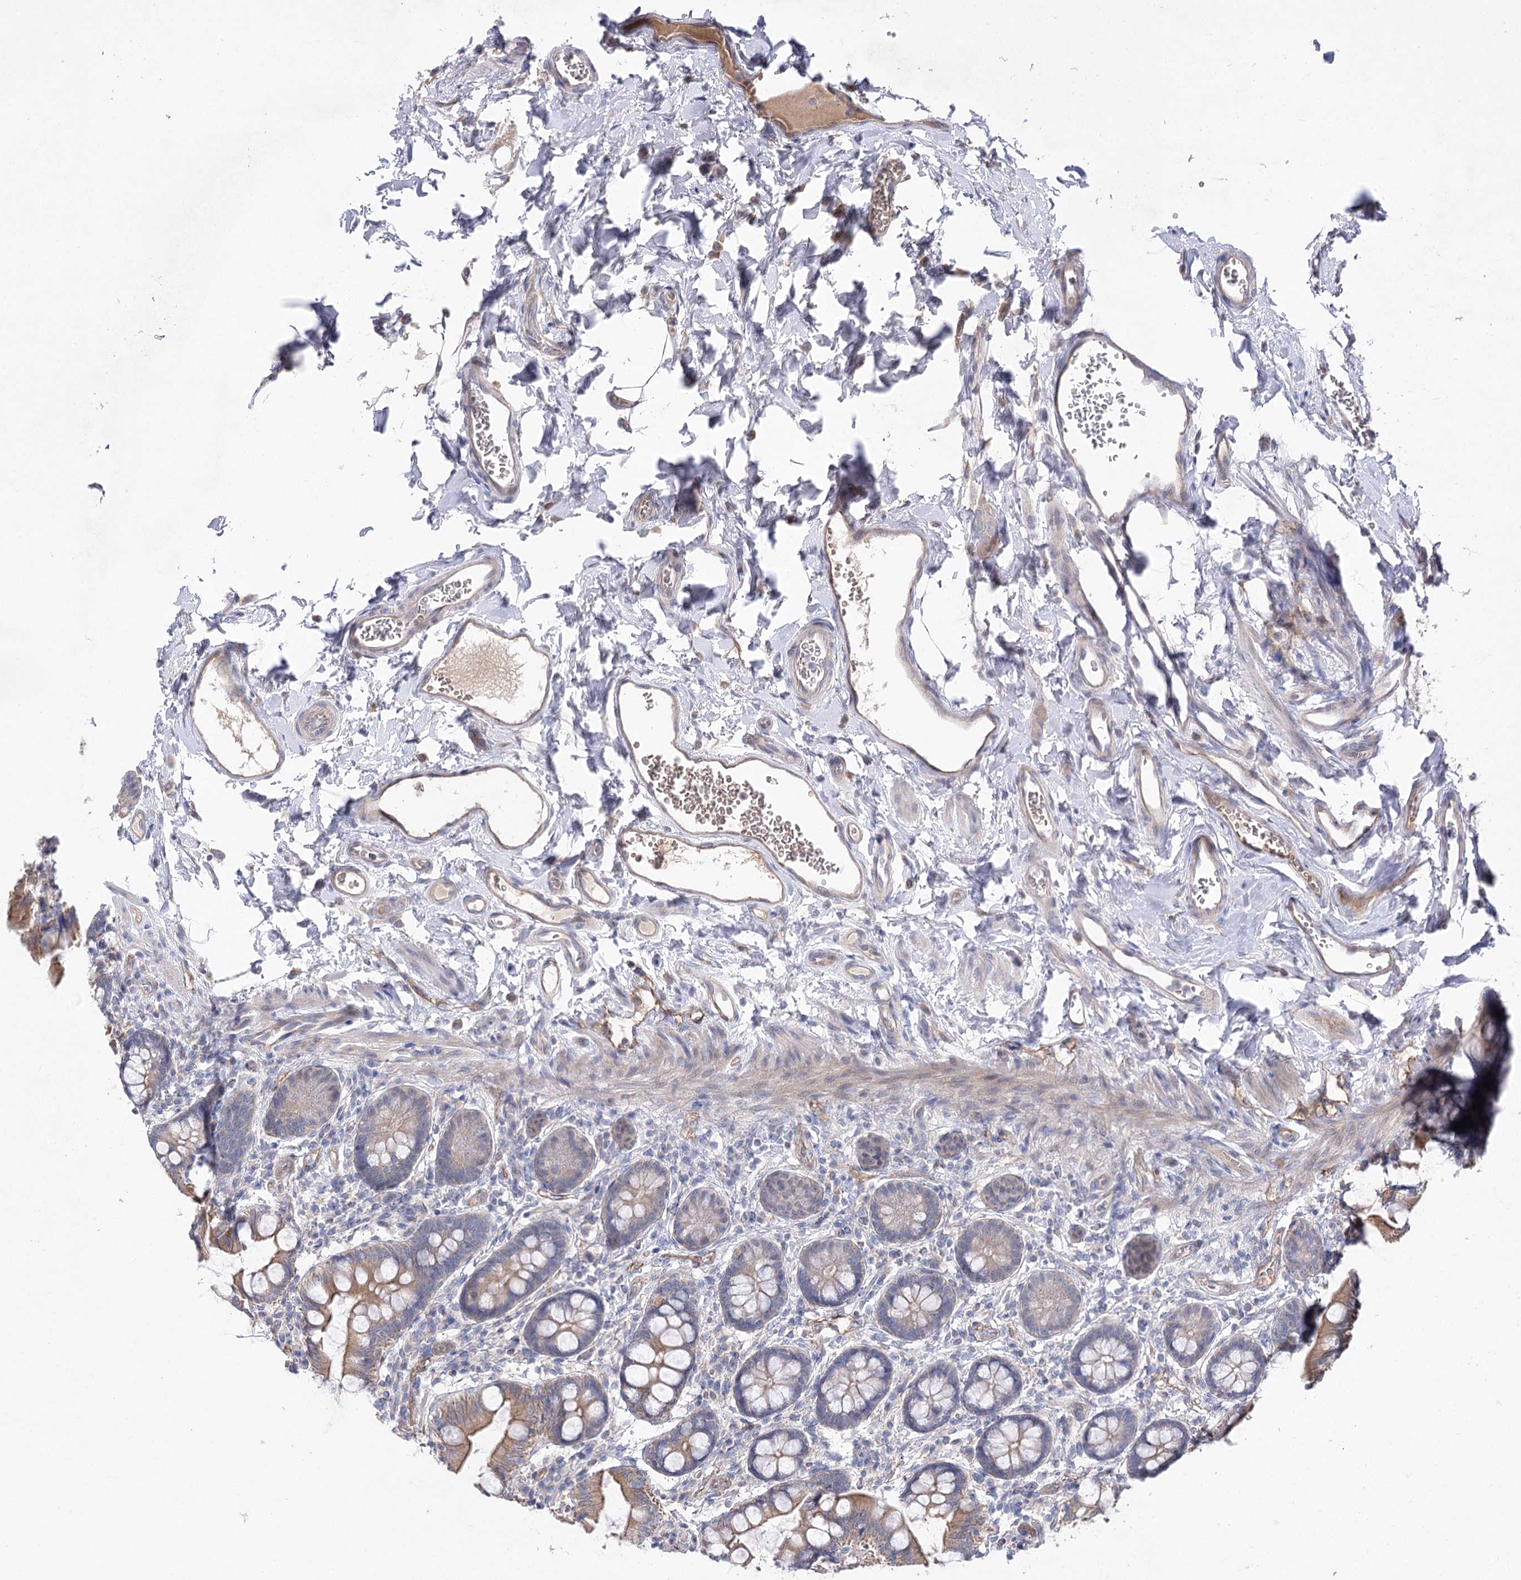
{"staining": {"intensity": "weak", "quantity": "25%-75%", "location": "cytoplasmic/membranous"}, "tissue": "small intestine", "cell_type": "Glandular cells", "image_type": "normal", "snomed": [{"axis": "morphology", "description": "Normal tissue, NOS"}, {"axis": "topography", "description": "Small intestine"}], "caption": "This histopathology image shows benign small intestine stained with IHC to label a protein in brown. The cytoplasmic/membranous of glandular cells show weak positivity for the protein. Nuclei are counter-stained blue.", "gene": "LRRC14B", "patient": {"sex": "male", "age": 52}}